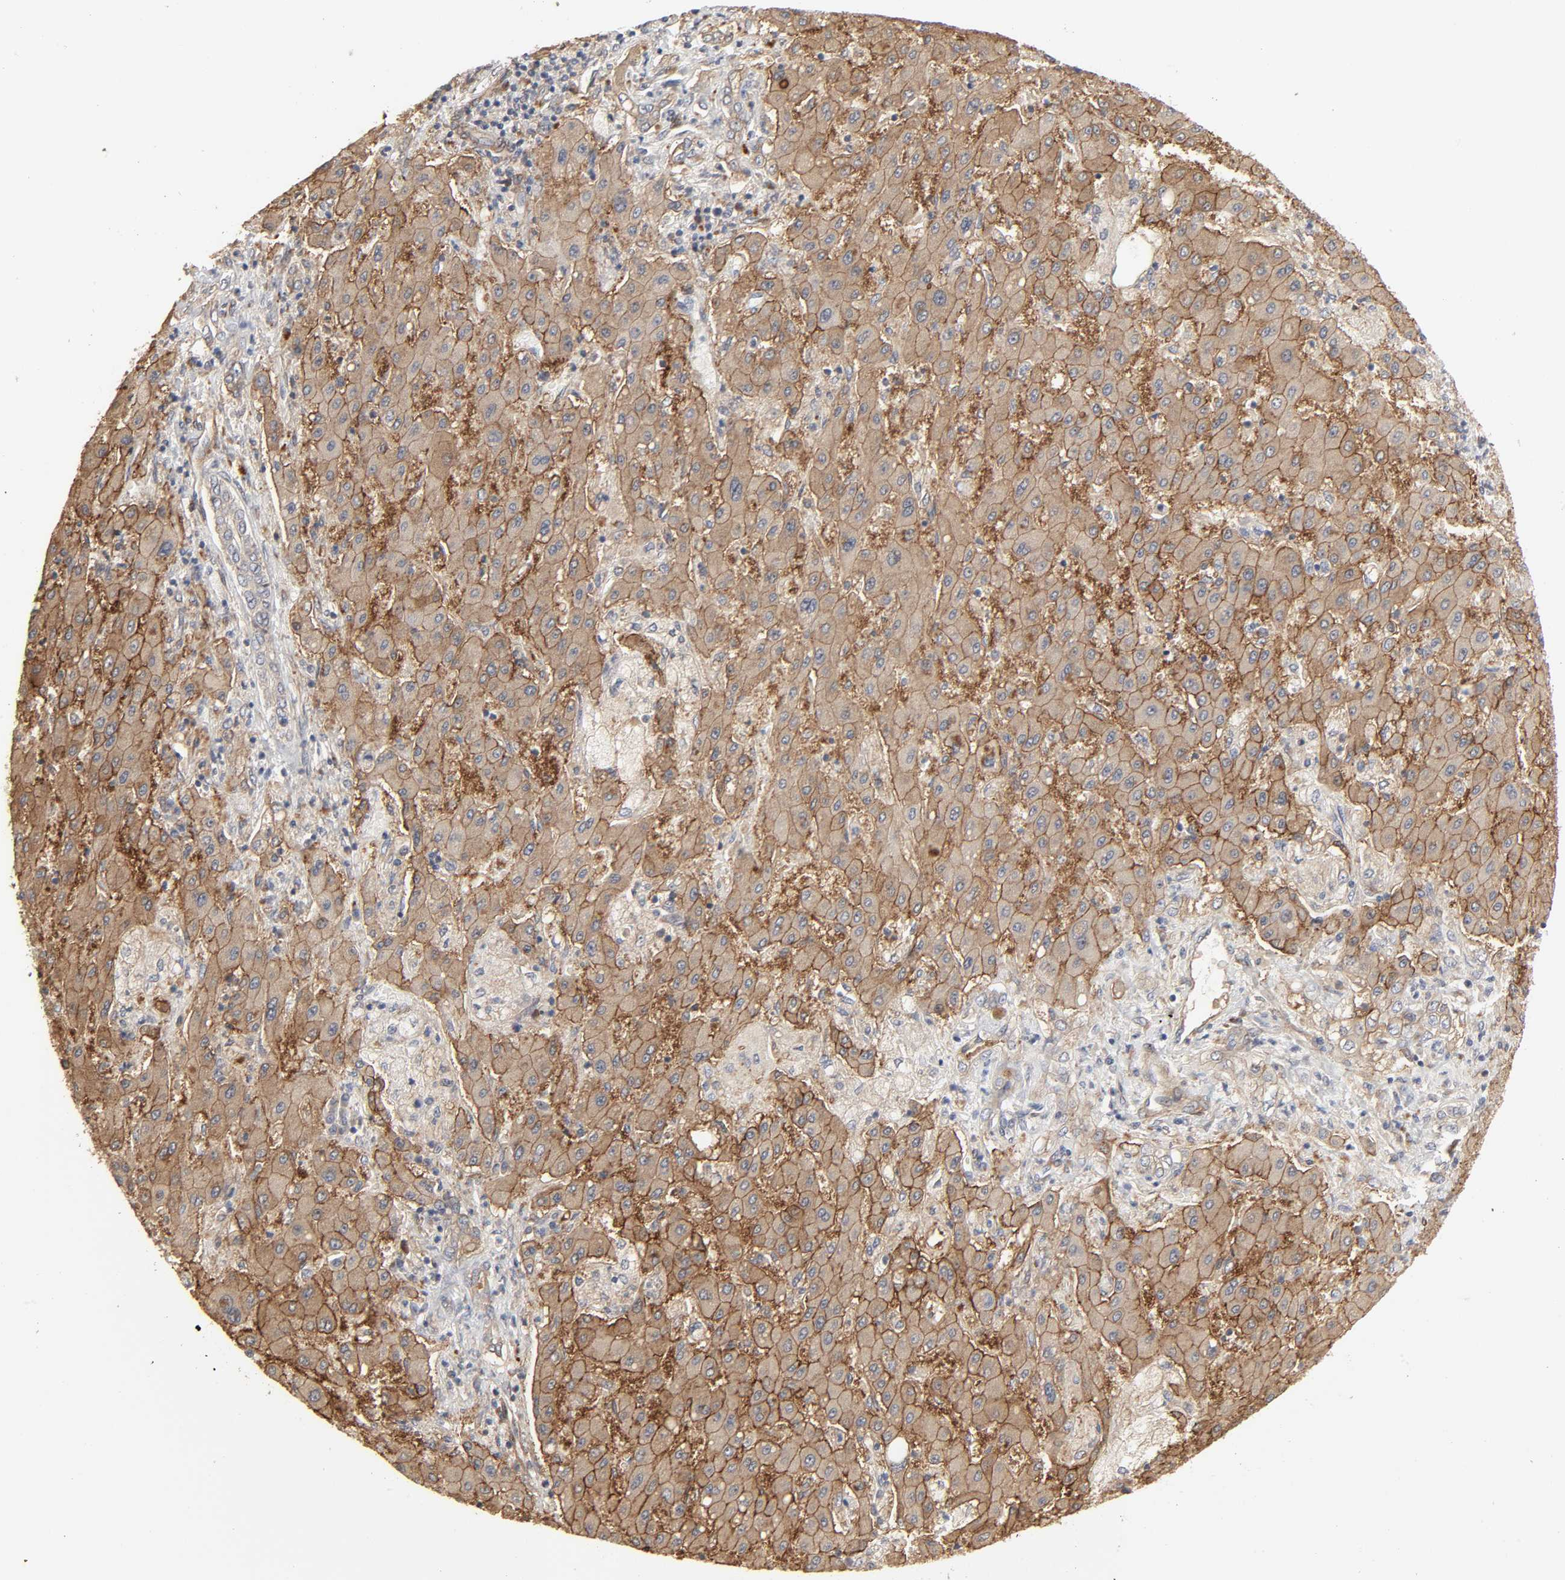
{"staining": {"intensity": "moderate", "quantity": ">75%", "location": "cytoplasmic/membranous"}, "tissue": "liver cancer", "cell_type": "Tumor cells", "image_type": "cancer", "snomed": [{"axis": "morphology", "description": "Cholangiocarcinoma"}, {"axis": "topography", "description": "Liver"}], "caption": "The histopathology image exhibits immunohistochemical staining of liver cholangiocarcinoma. There is moderate cytoplasmic/membranous staining is appreciated in approximately >75% of tumor cells.", "gene": "NDRG2", "patient": {"sex": "male", "age": 50}}